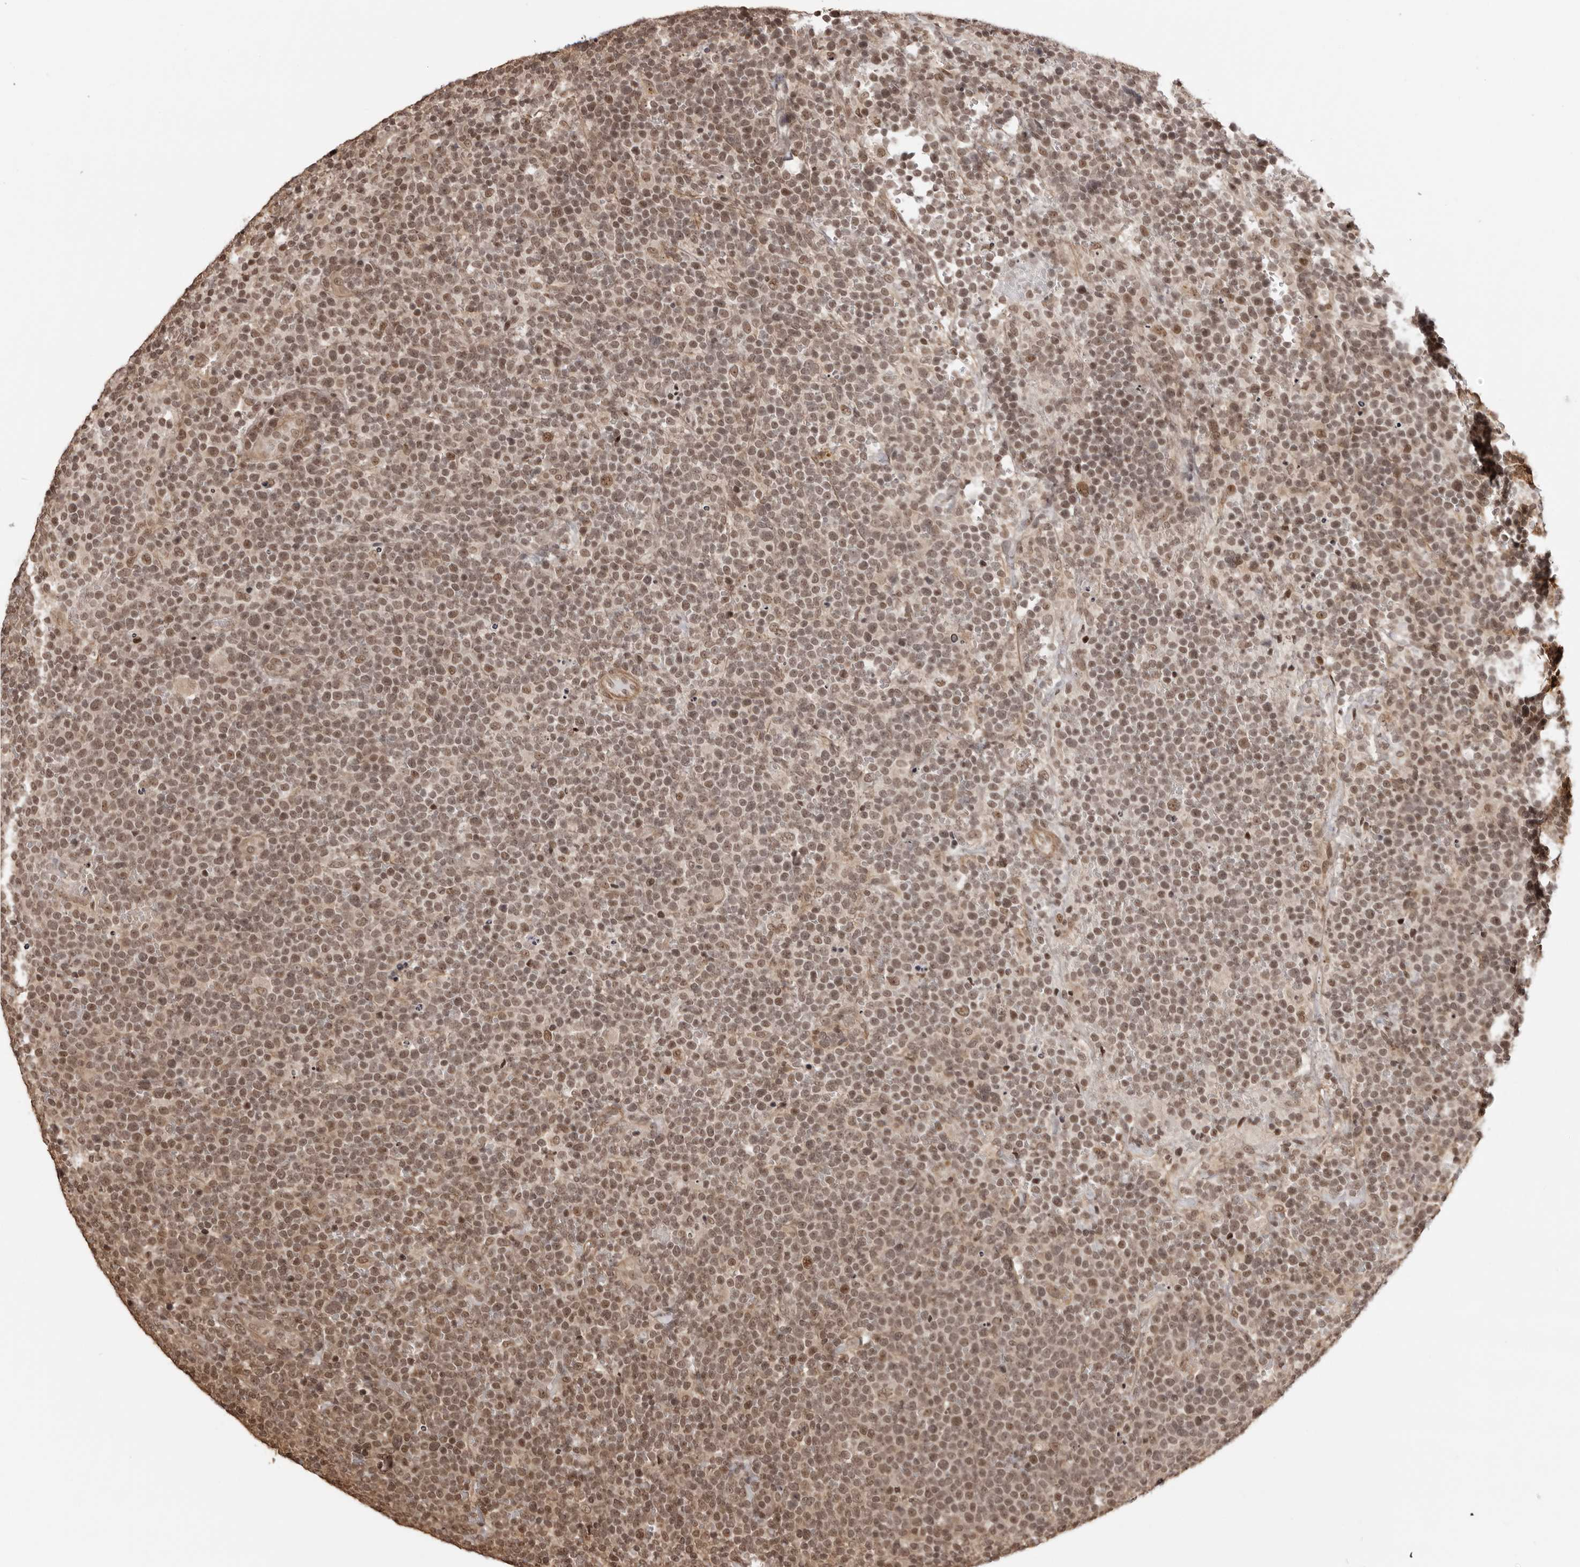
{"staining": {"intensity": "moderate", "quantity": "25%-75%", "location": "nuclear"}, "tissue": "lymphoma", "cell_type": "Tumor cells", "image_type": "cancer", "snomed": [{"axis": "morphology", "description": "Malignant lymphoma, non-Hodgkin's type, High grade"}, {"axis": "topography", "description": "Lymph node"}], "caption": "Moderate nuclear protein staining is seen in about 25%-75% of tumor cells in lymphoma.", "gene": "SDE2", "patient": {"sex": "male", "age": 61}}